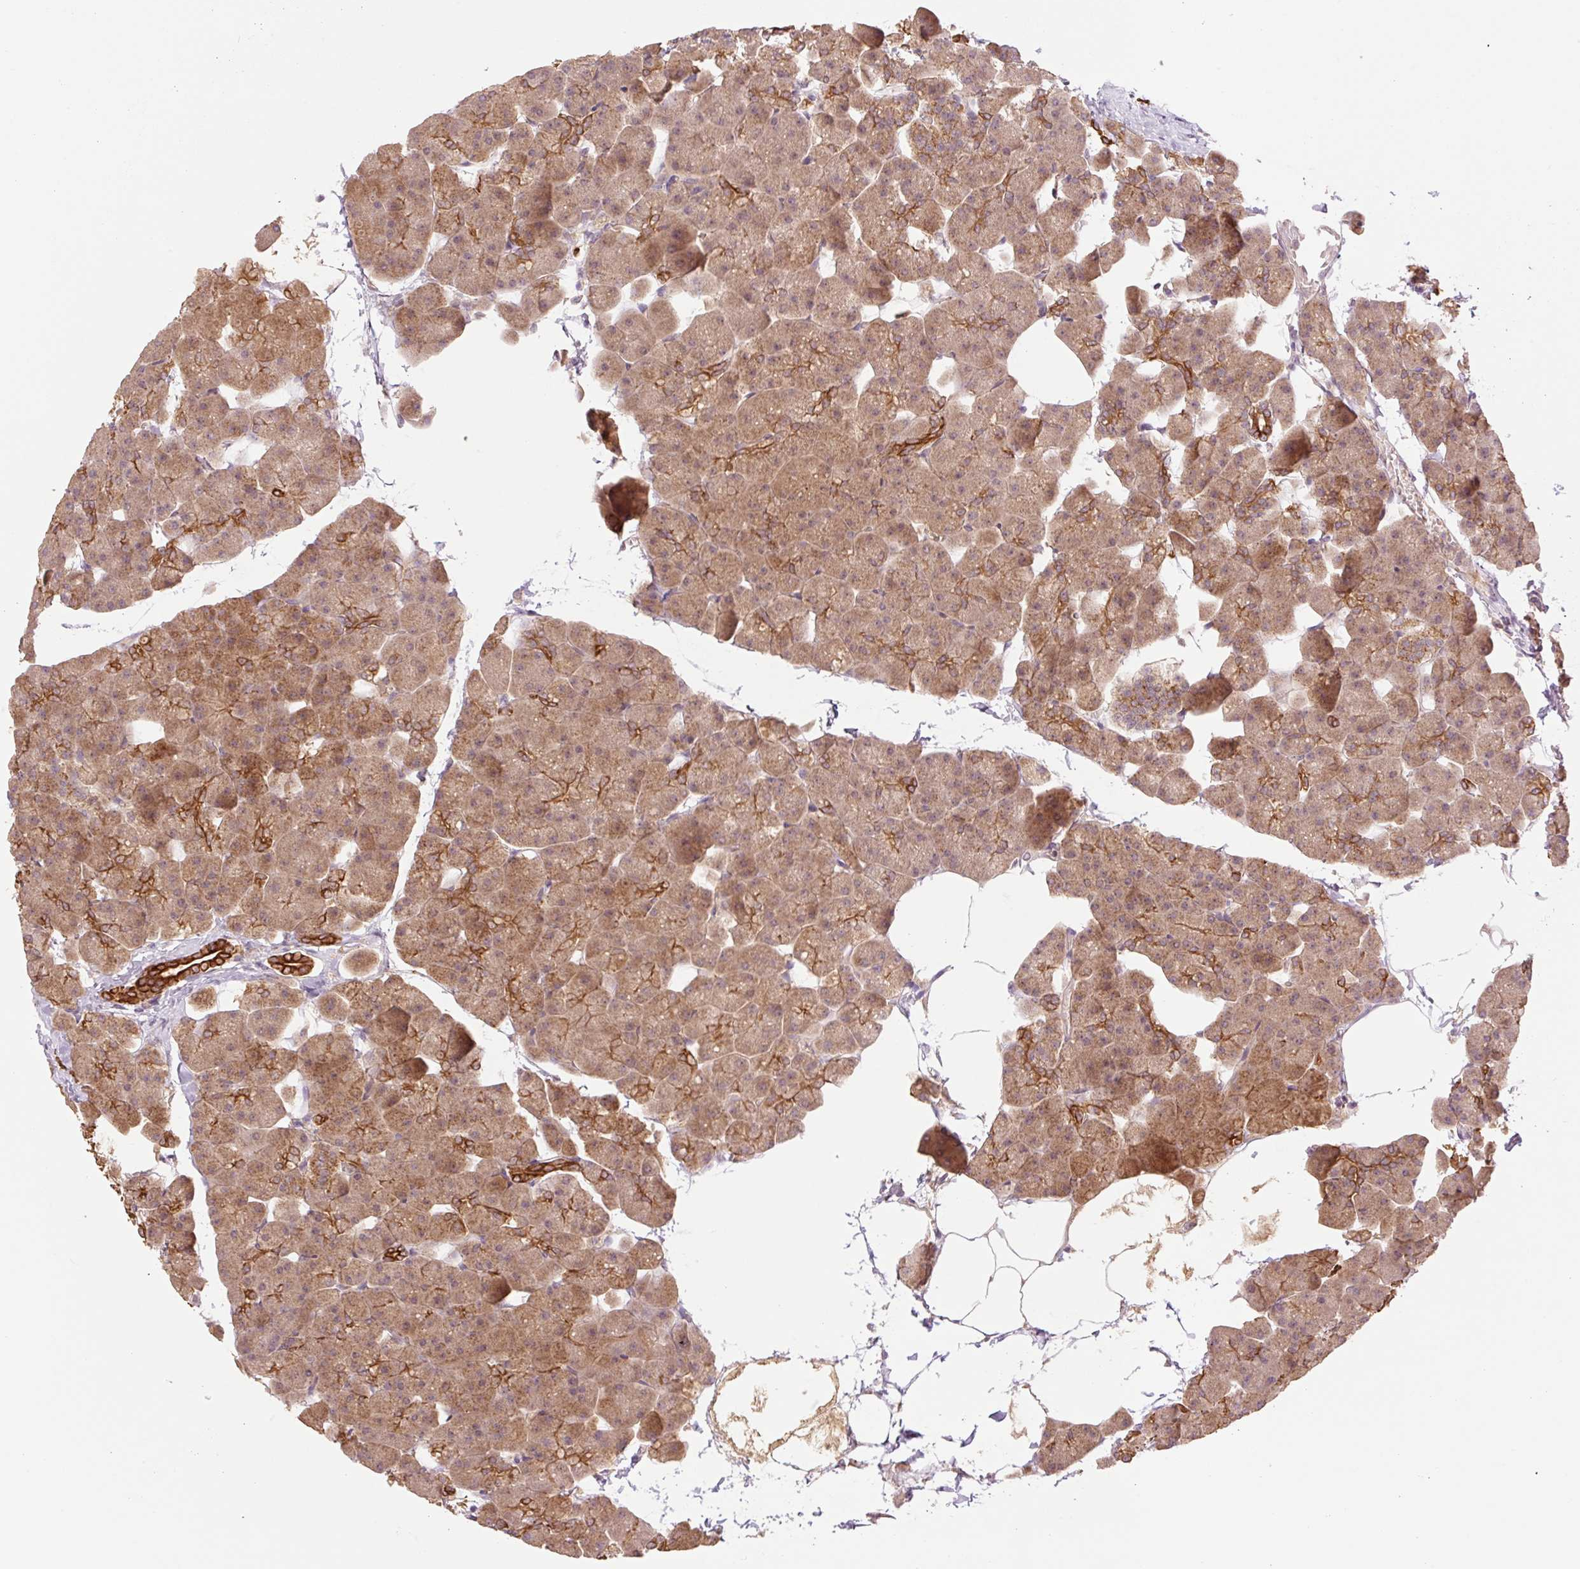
{"staining": {"intensity": "strong", "quantity": ">75%", "location": "cytoplasmic/membranous"}, "tissue": "pancreas", "cell_type": "Exocrine glandular cells", "image_type": "normal", "snomed": [{"axis": "morphology", "description": "Normal tissue, NOS"}, {"axis": "topography", "description": "Pancreas"}], "caption": "This image displays immunohistochemistry (IHC) staining of benign human pancreas, with high strong cytoplasmic/membranous positivity in about >75% of exocrine glandular cells.", "gene": "YJU2B", "patient": {"sex": "male", "age": 35}}